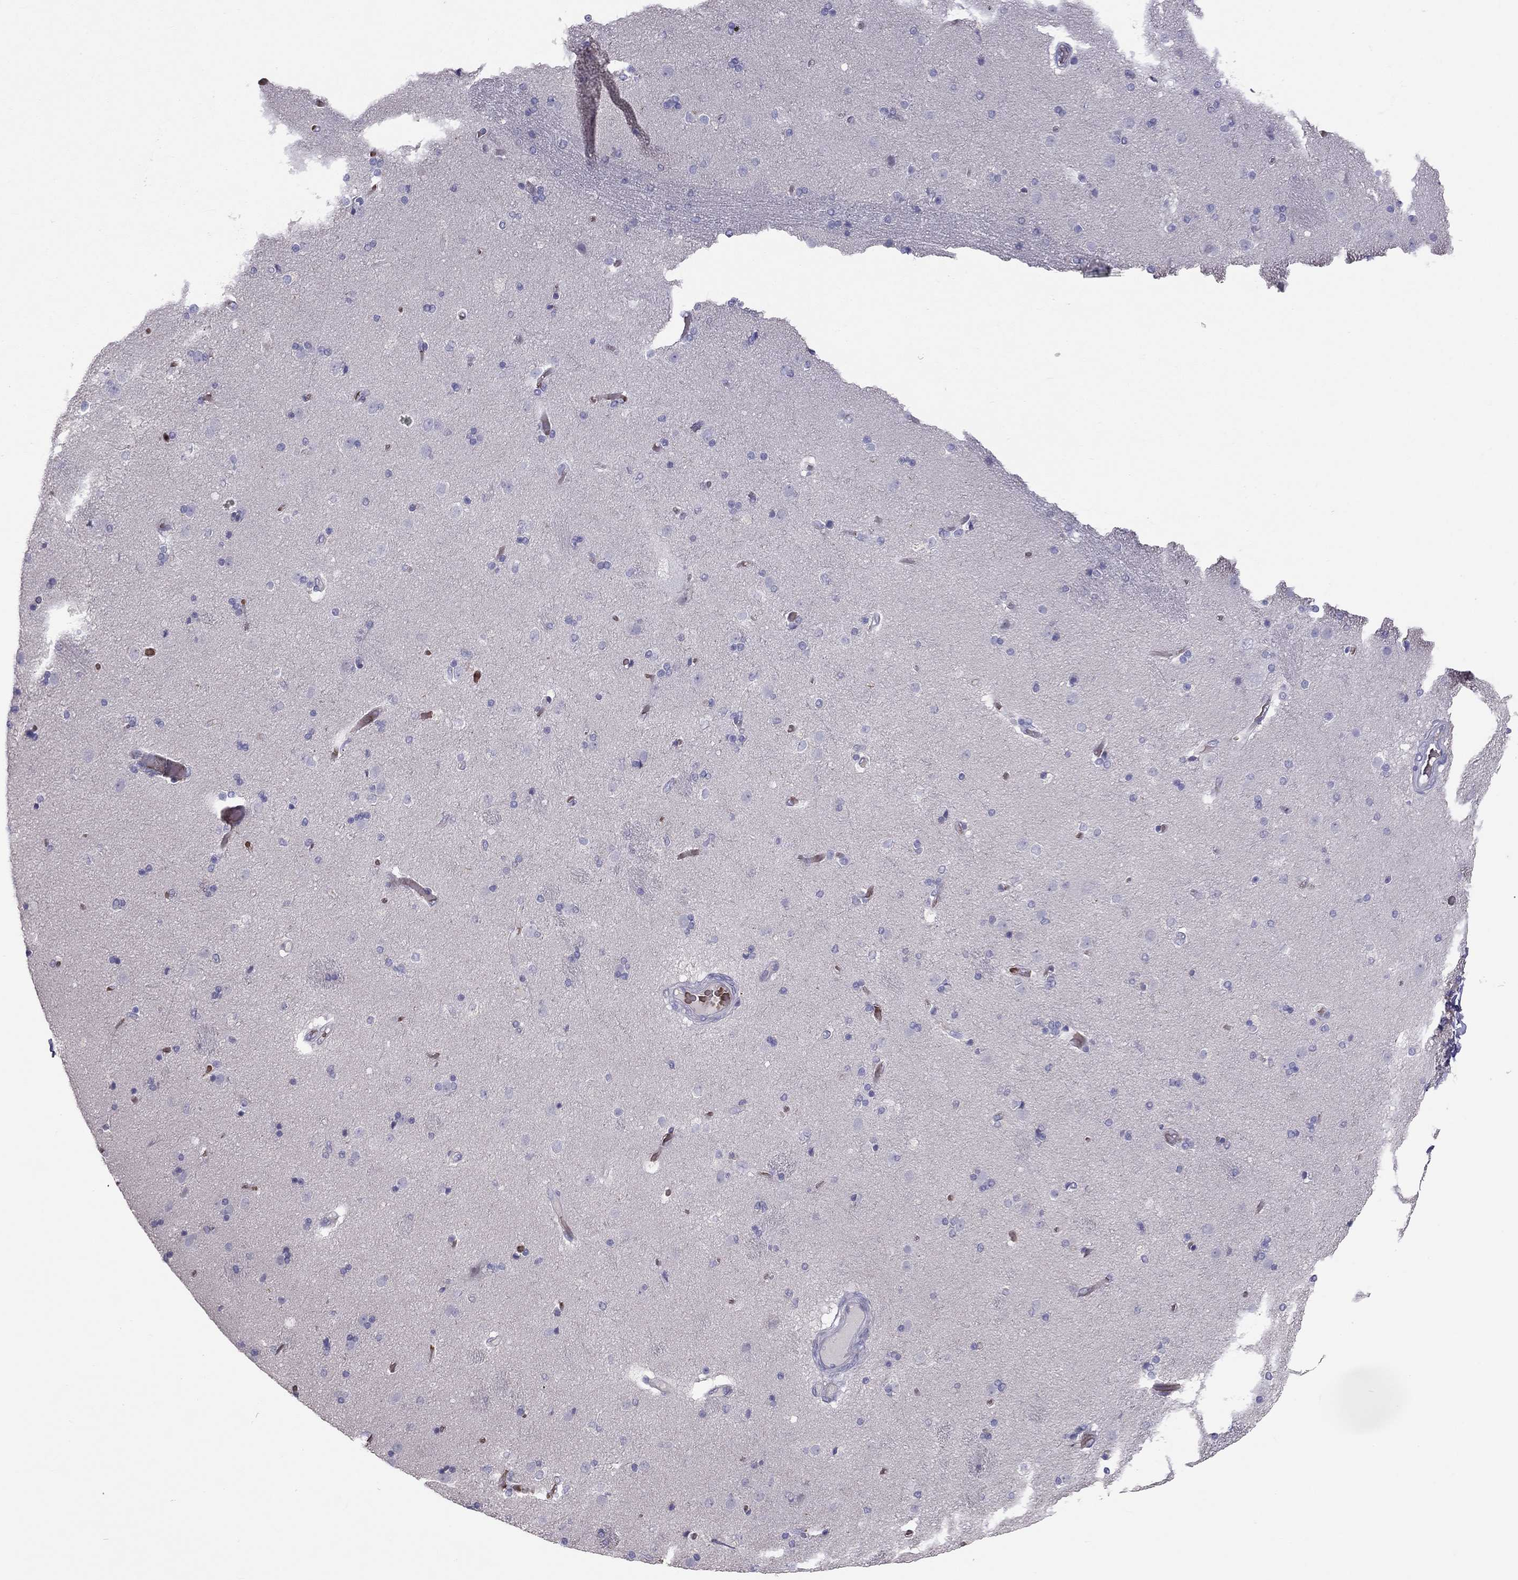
{"staining": {"intensity": "negative", "quantity": "none", "location": "none"}, "tissue": "caudate", "cell_type": "Glial cells", "image_type": "normal", "snomed": [{"axis": "morphology", "description": "Normal tissue, NOS"}, {"axis": "topography", "description": "Lateral ventricle wall"}], "caption": "IHC photomicrograph of unremarkable caudate: human caudate stained with DAB (3,3'-diaminobenzidine) displays no significant protein expression in glial cells. Nuclei are stained in blue.", "gene": "FRMD1", "patient": {"sex": "male", "age": 54}}